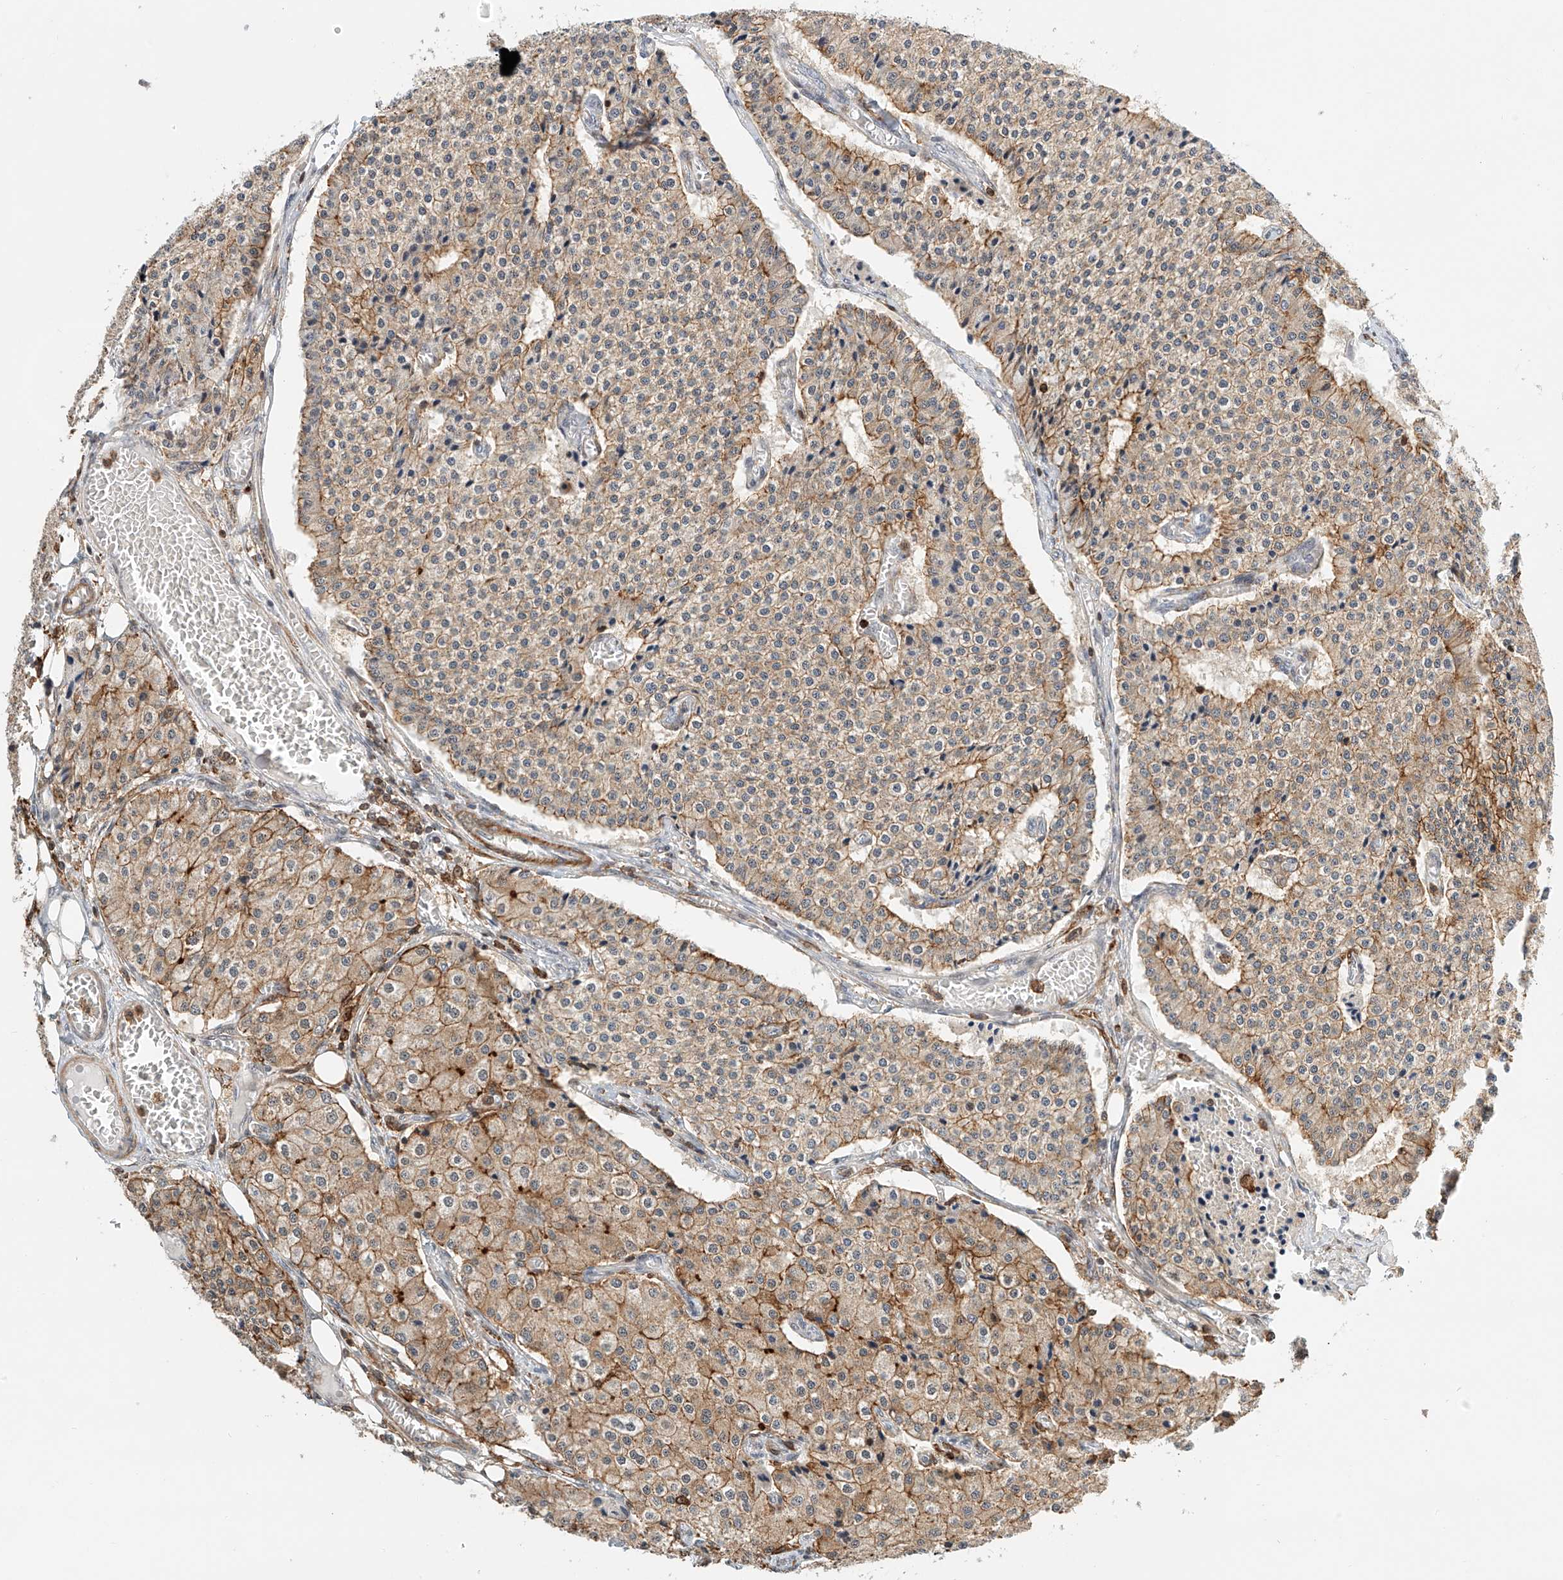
{"staining": {"intensity": "moderate", "quantity": ">75%", "location": "cytoplasmic/membranous"}, "tissue": "carcinoid", "cell_type": "Tumor cells", "image_type": "cancer", "snomed": [{"axis": "morphology", "description": "Carcinoid, malignant, NOS"}, {"axis": "topography", "description": "Colon"}], "caption": "IHC staining of carcinoid, which reveals medium levels of moderate cytoplasmic/membranous expression in about >75% of tumor cells indicating moderate cytoplasmic/membranous protein expression. The staining was performed using DAB (brown) for protein detection and nuclei were counterstained in hematoxylin (blue).", "gene": "MICAL1", "patient": {"sex": "female", "age": 52}}